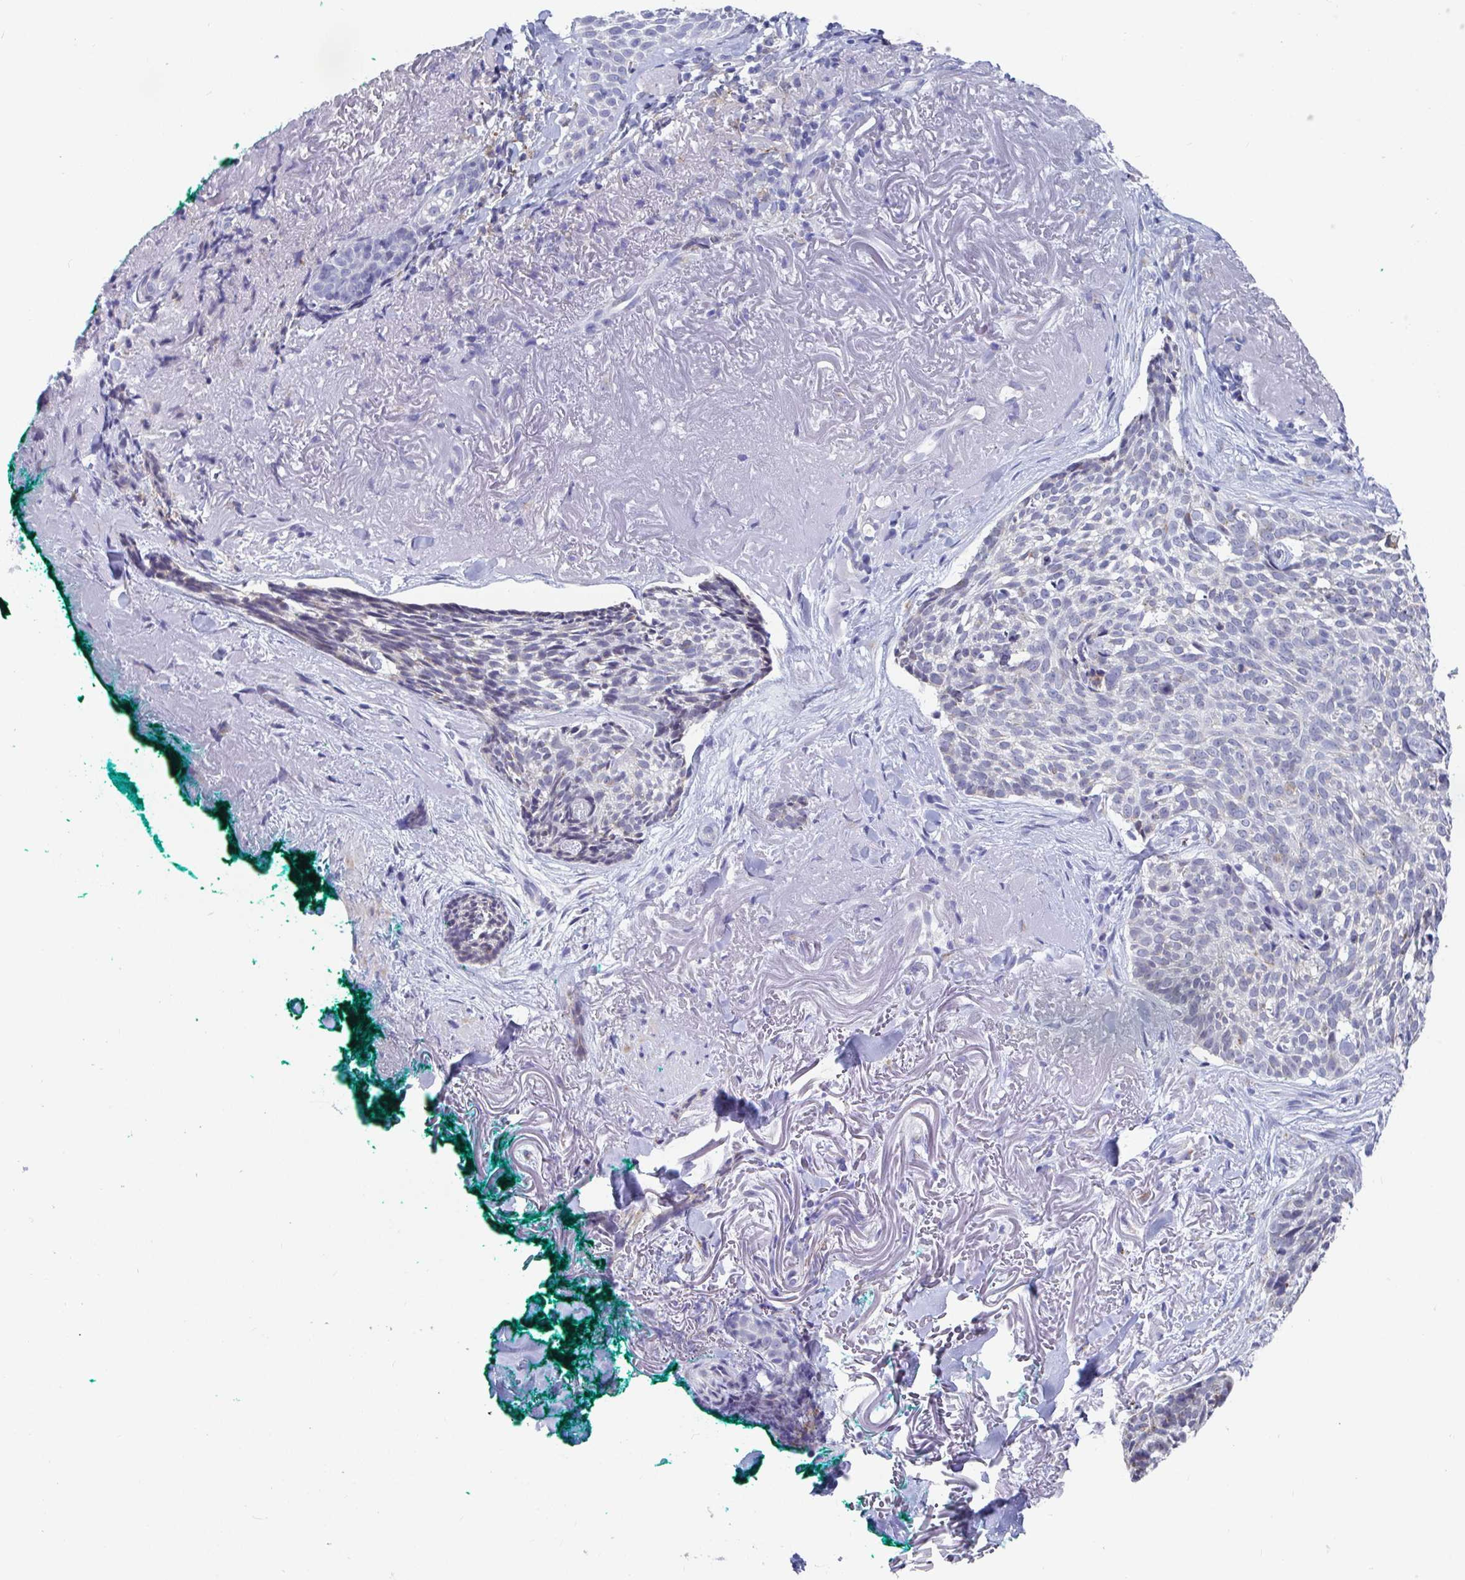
{"staining": {"intensity": "negative", "quantity": "none", "location": "none"}, "tissue": "skin cancer", "cell_type": "Tumor cells", "image_type": "cancer", "snomed": [{"axis": "morphology", "description": "Basal cell carcinoma"}, {"axis": "topography", "description": "Skin"}, {"axis": "topography", "description": "Skin of face"}], "caption": "IHC of human skin cancer reveals no staining in tumor cells.", "gene": "TAS2R39", "patient": {"sex": "female", "age": 95}}